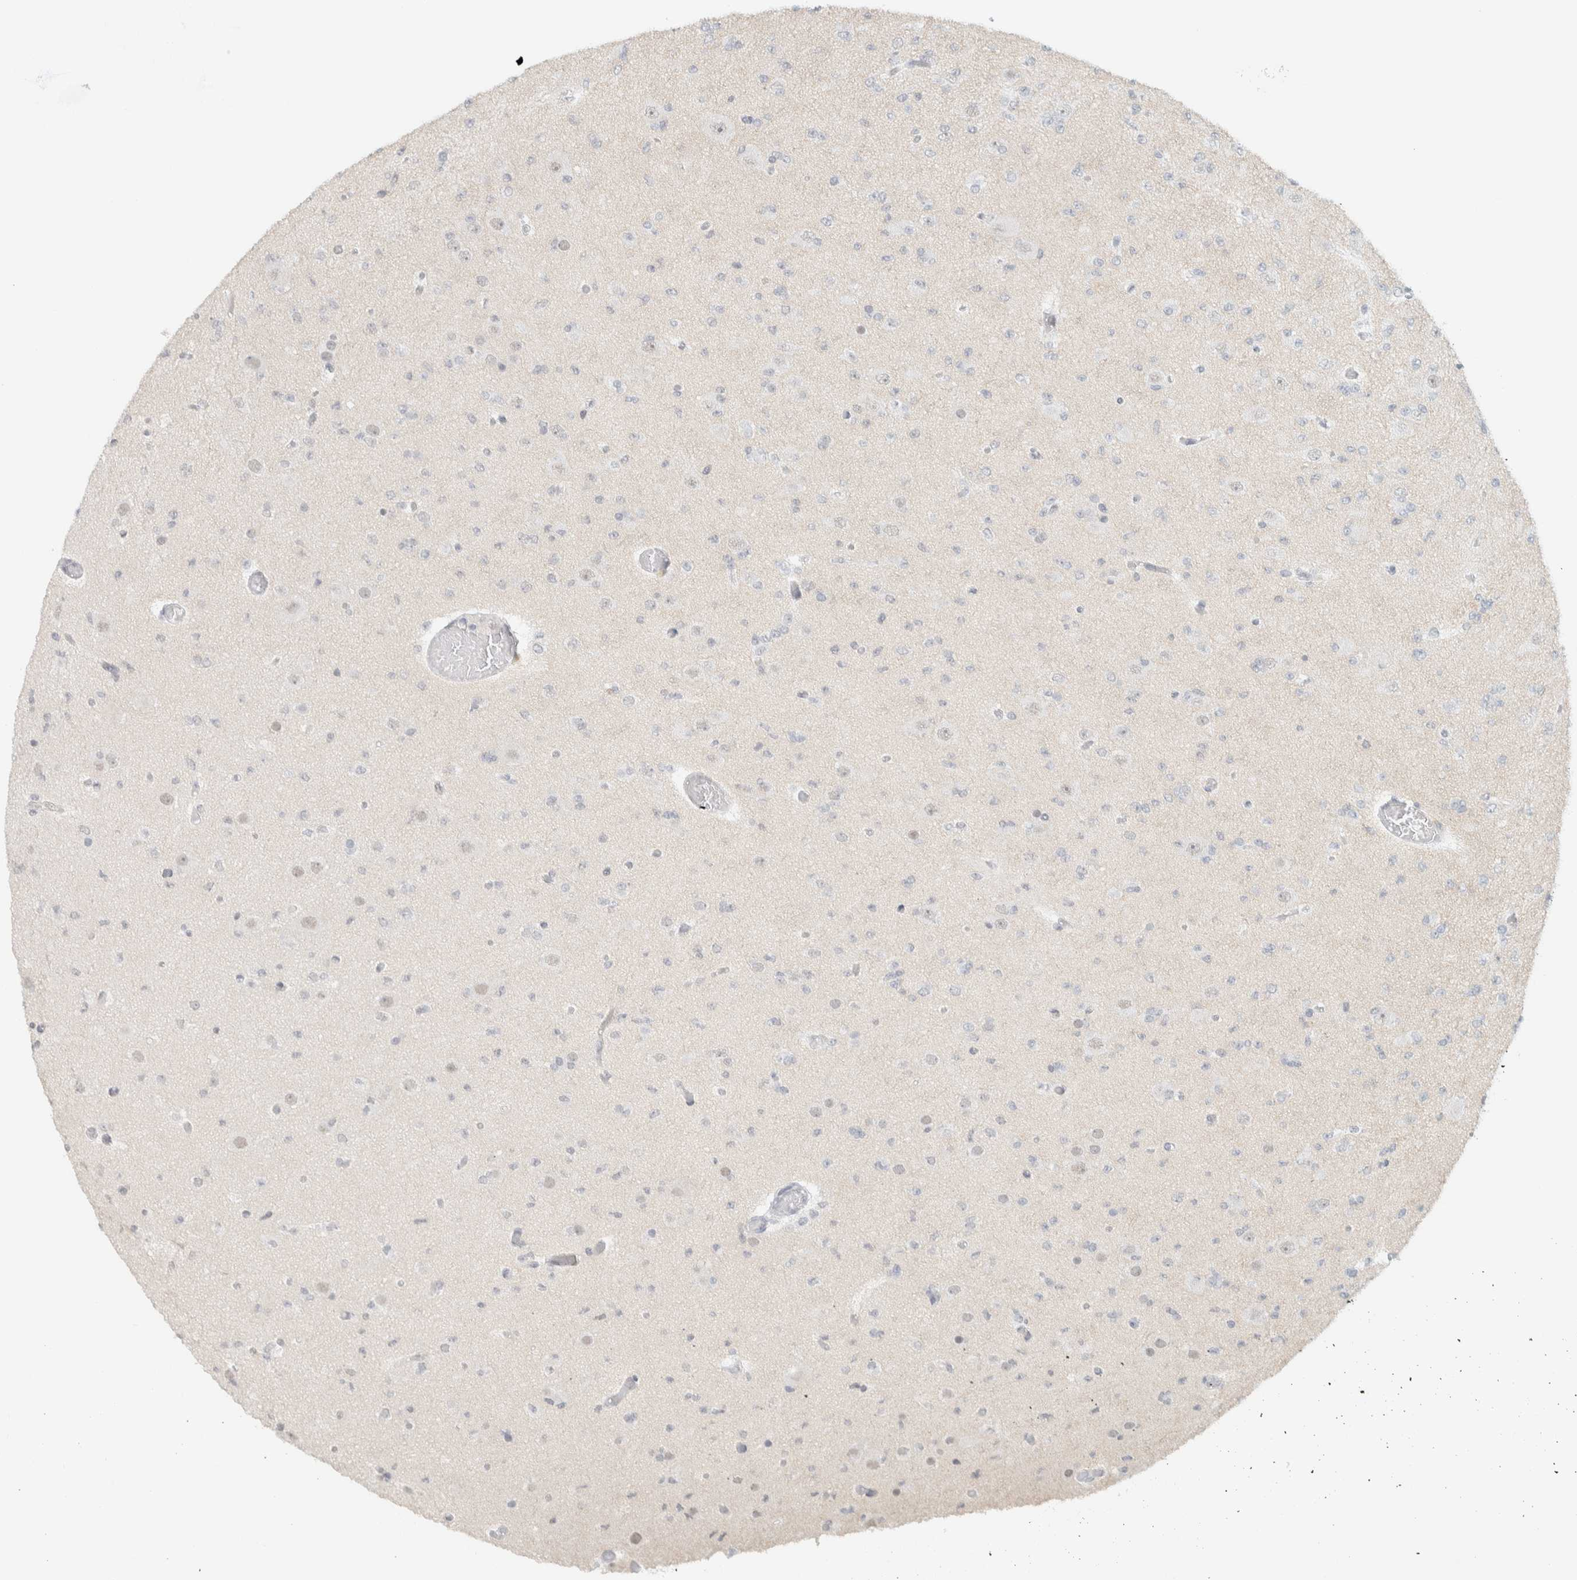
{"staining": {"intensity": "negative", "quantity": "none", "location": "none"}, "tissue": "glioma", "cell_type": "Tumor cells", "image_type": "cancer", "snomed": [{"axis": "morphology", "description": "Glioma, malignant, Low grade"}, {"axis": "topography", "description": "Brain"}], "caption": "This micrograph is of malignant low-grade glioma stained with immunohistochemistry (IHC) to label a protein in brown with the nuclei are counter-stained blue. There is no positivity in tumor cells.", "gene": "CDH17", "patient": {"sex": "female", "age": 22}}